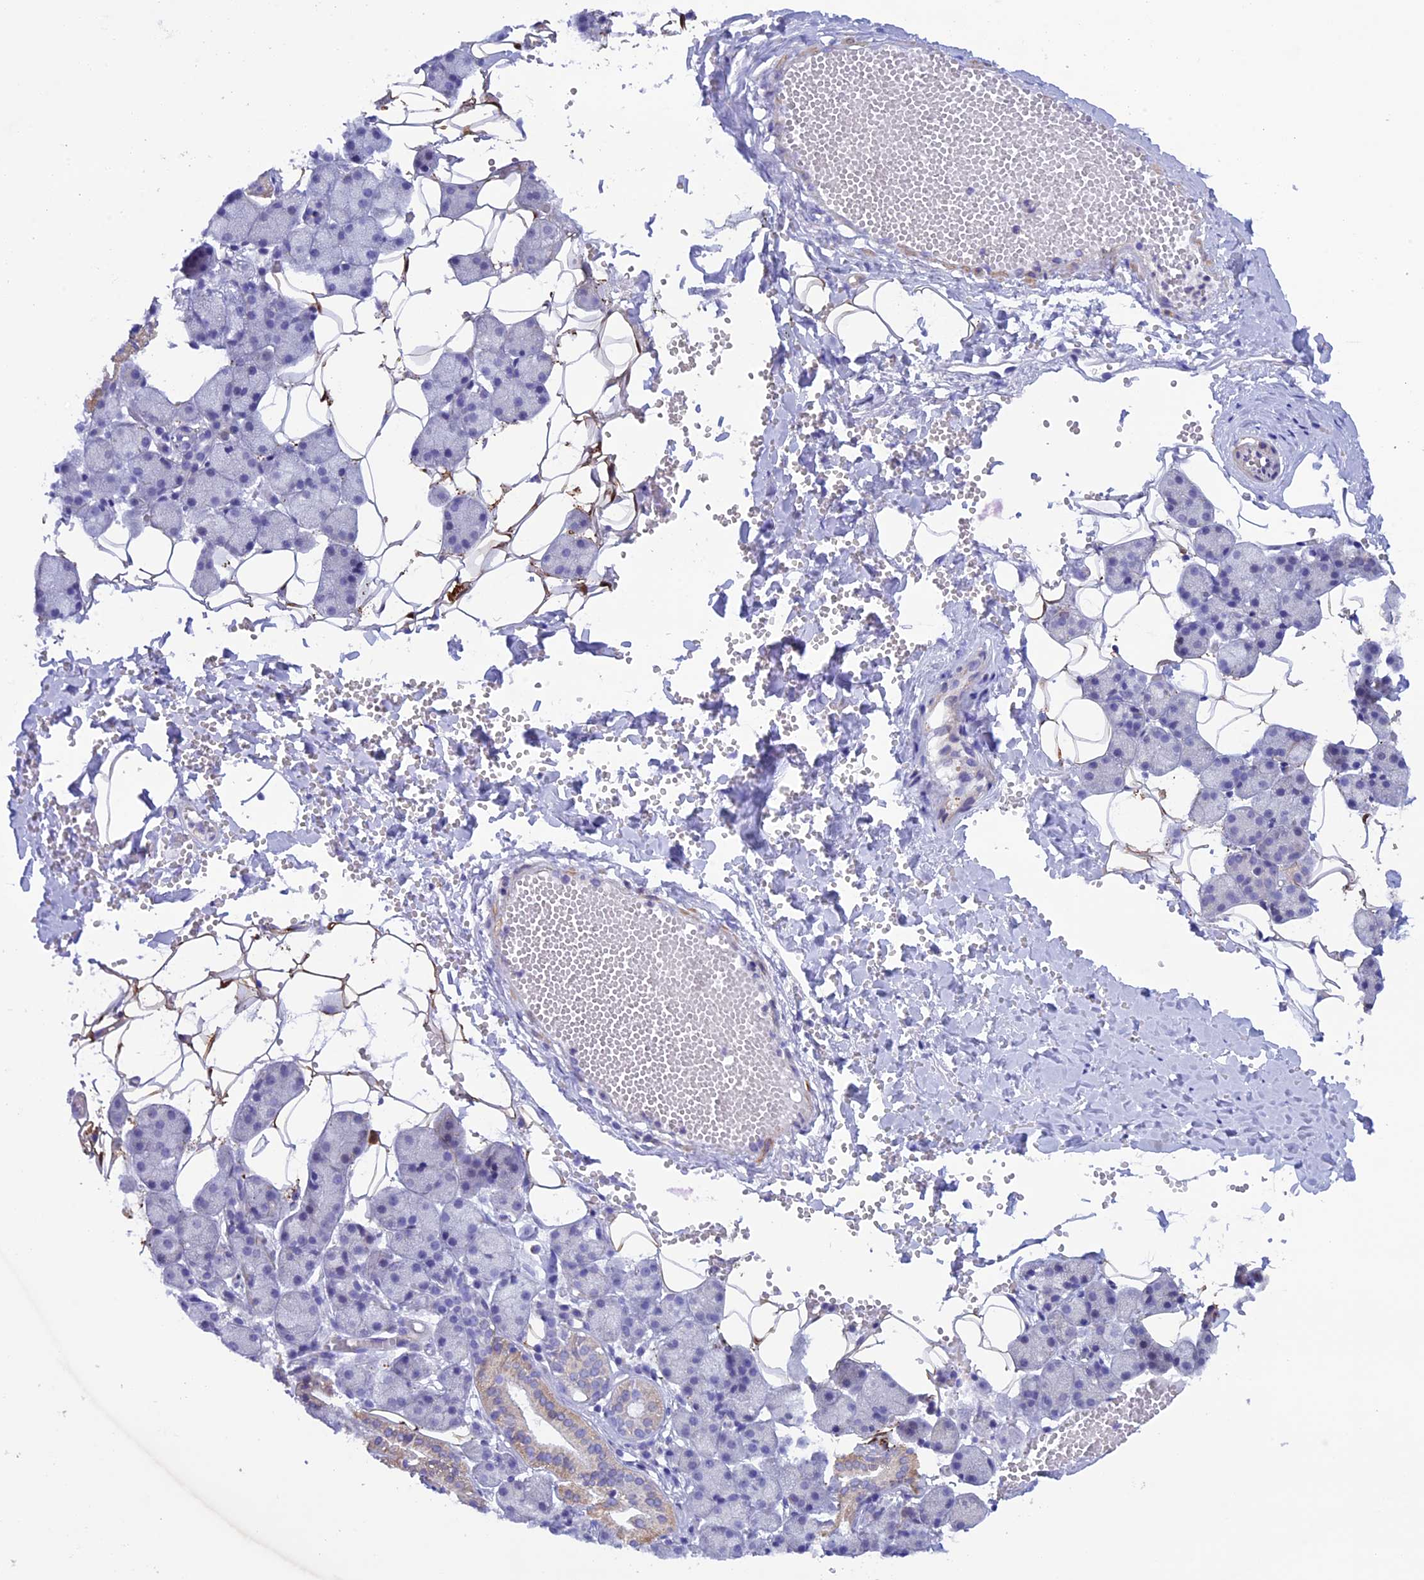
{"staining": {"intensity": "weak", "quantity": "<25%", "location": "cytoplasmic/membranous"}, "tissue": "salivary gland", "cell_type": "Glandular cells", "image_type": "normal", "snomed": [{"axis": "morphology", "description": "Normal tissue, NOS"}, {"axis": "topography", "description": "Salivary gland"}], "caption": "DAB (3,3'-diaminobenzidine) immunohistochemical staining of benign salivary gland displays no significant expression in glandular cells.", "gene": "IGSF6", "patient": {"sex": "female", "age": 33}}